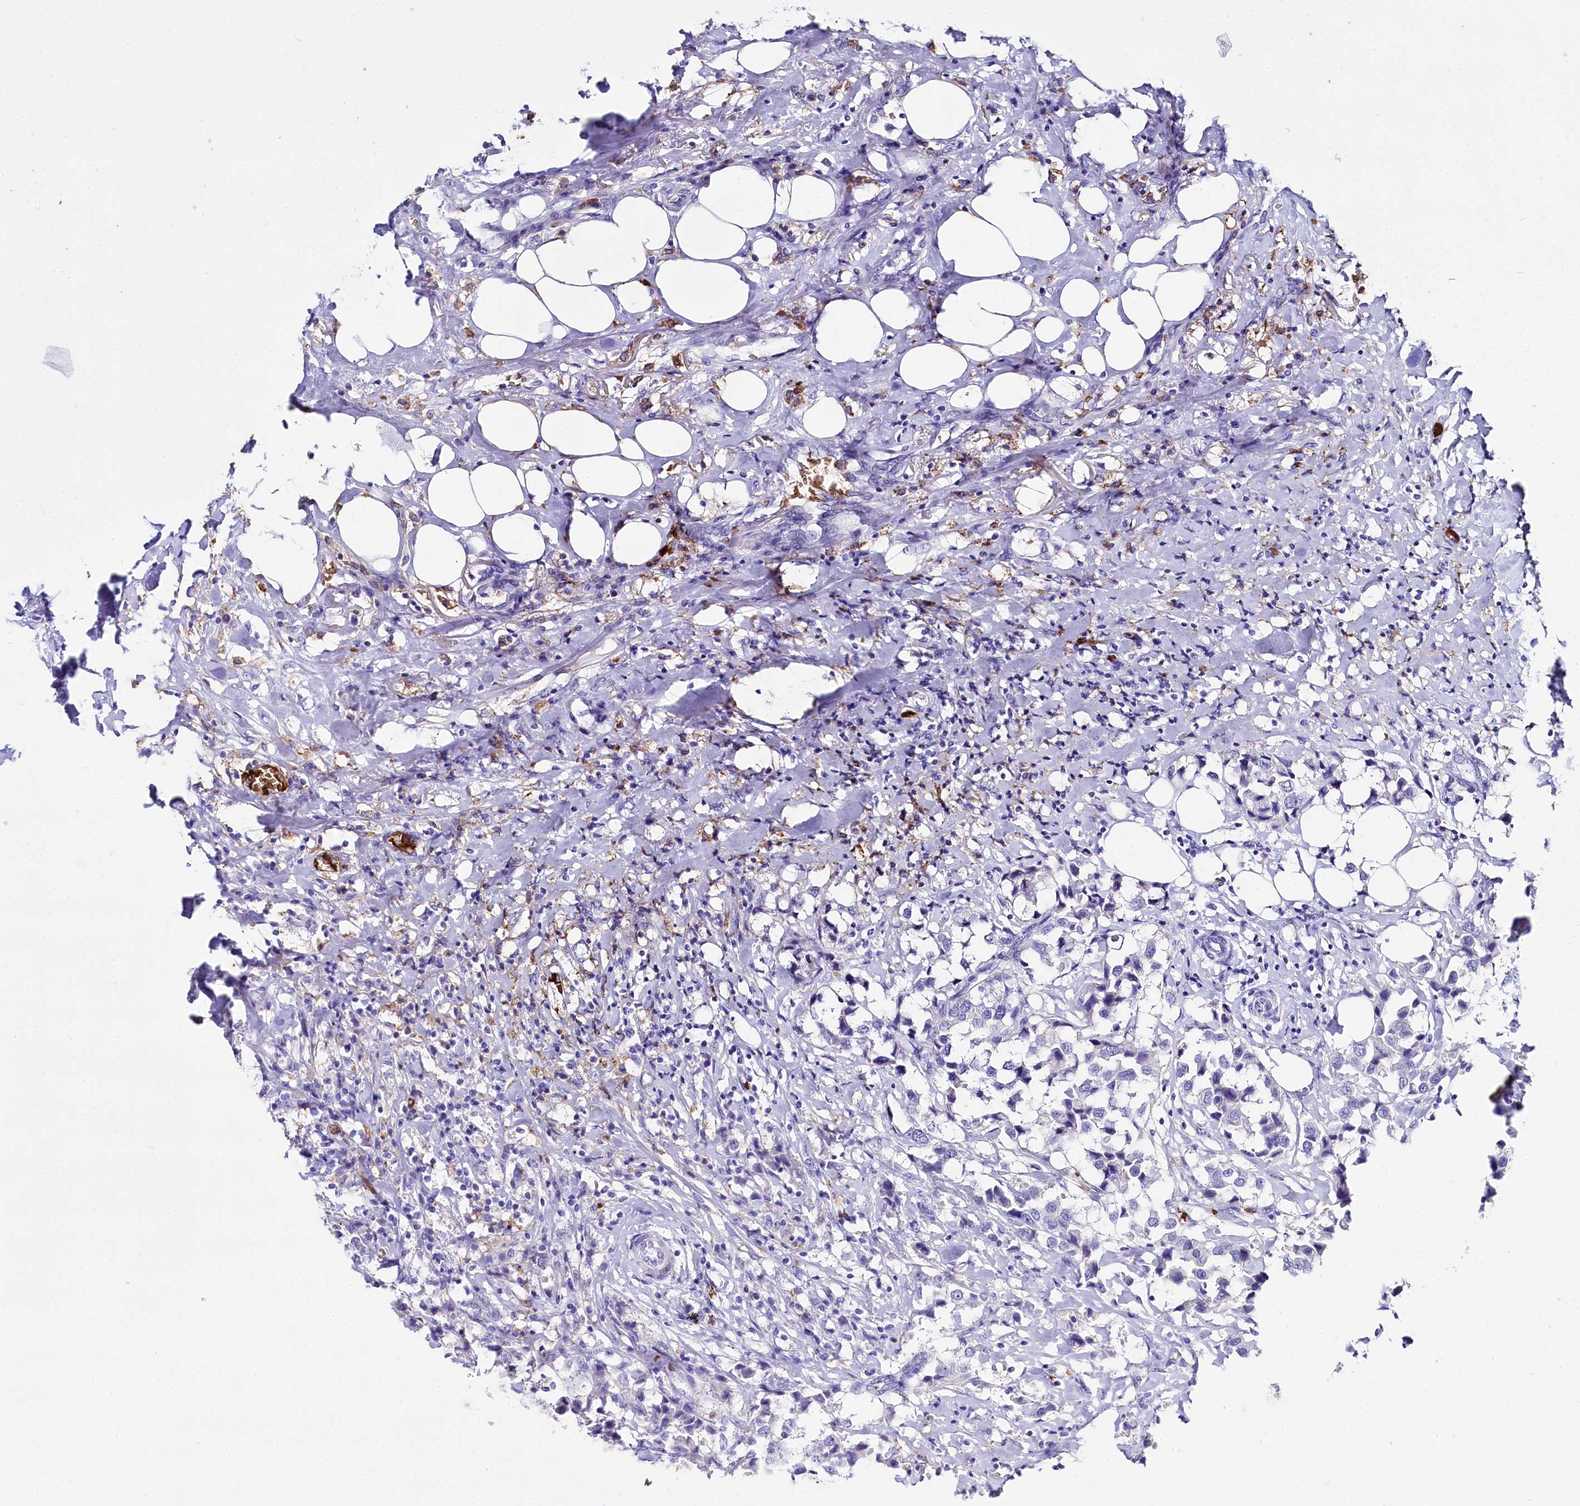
{"staining": {"intensity": "negative", "quantity": "none", "location": "none"}, "tissue": "breast cancer", "cell_type": "Tumor cells", "image_type": "cancer", "snomed": [{"axis": "morphology", "description": "Duct carcinoma"}, {"axis": "topography", "description": "Breast"}], "caption": "DAB (3,3'-diaminobenzidine) immunohistochemical staining of human intraductal carcinoma (breast) reveals no significant positivity in tumor cells. The staining is performed using DAB (3,3'-diaminobenzidine) brown chromogen with nuclei counter-stained in using hematoxylin.", "gene": "RPUSD3", "patient": {"sex": "female", "age": 80}}